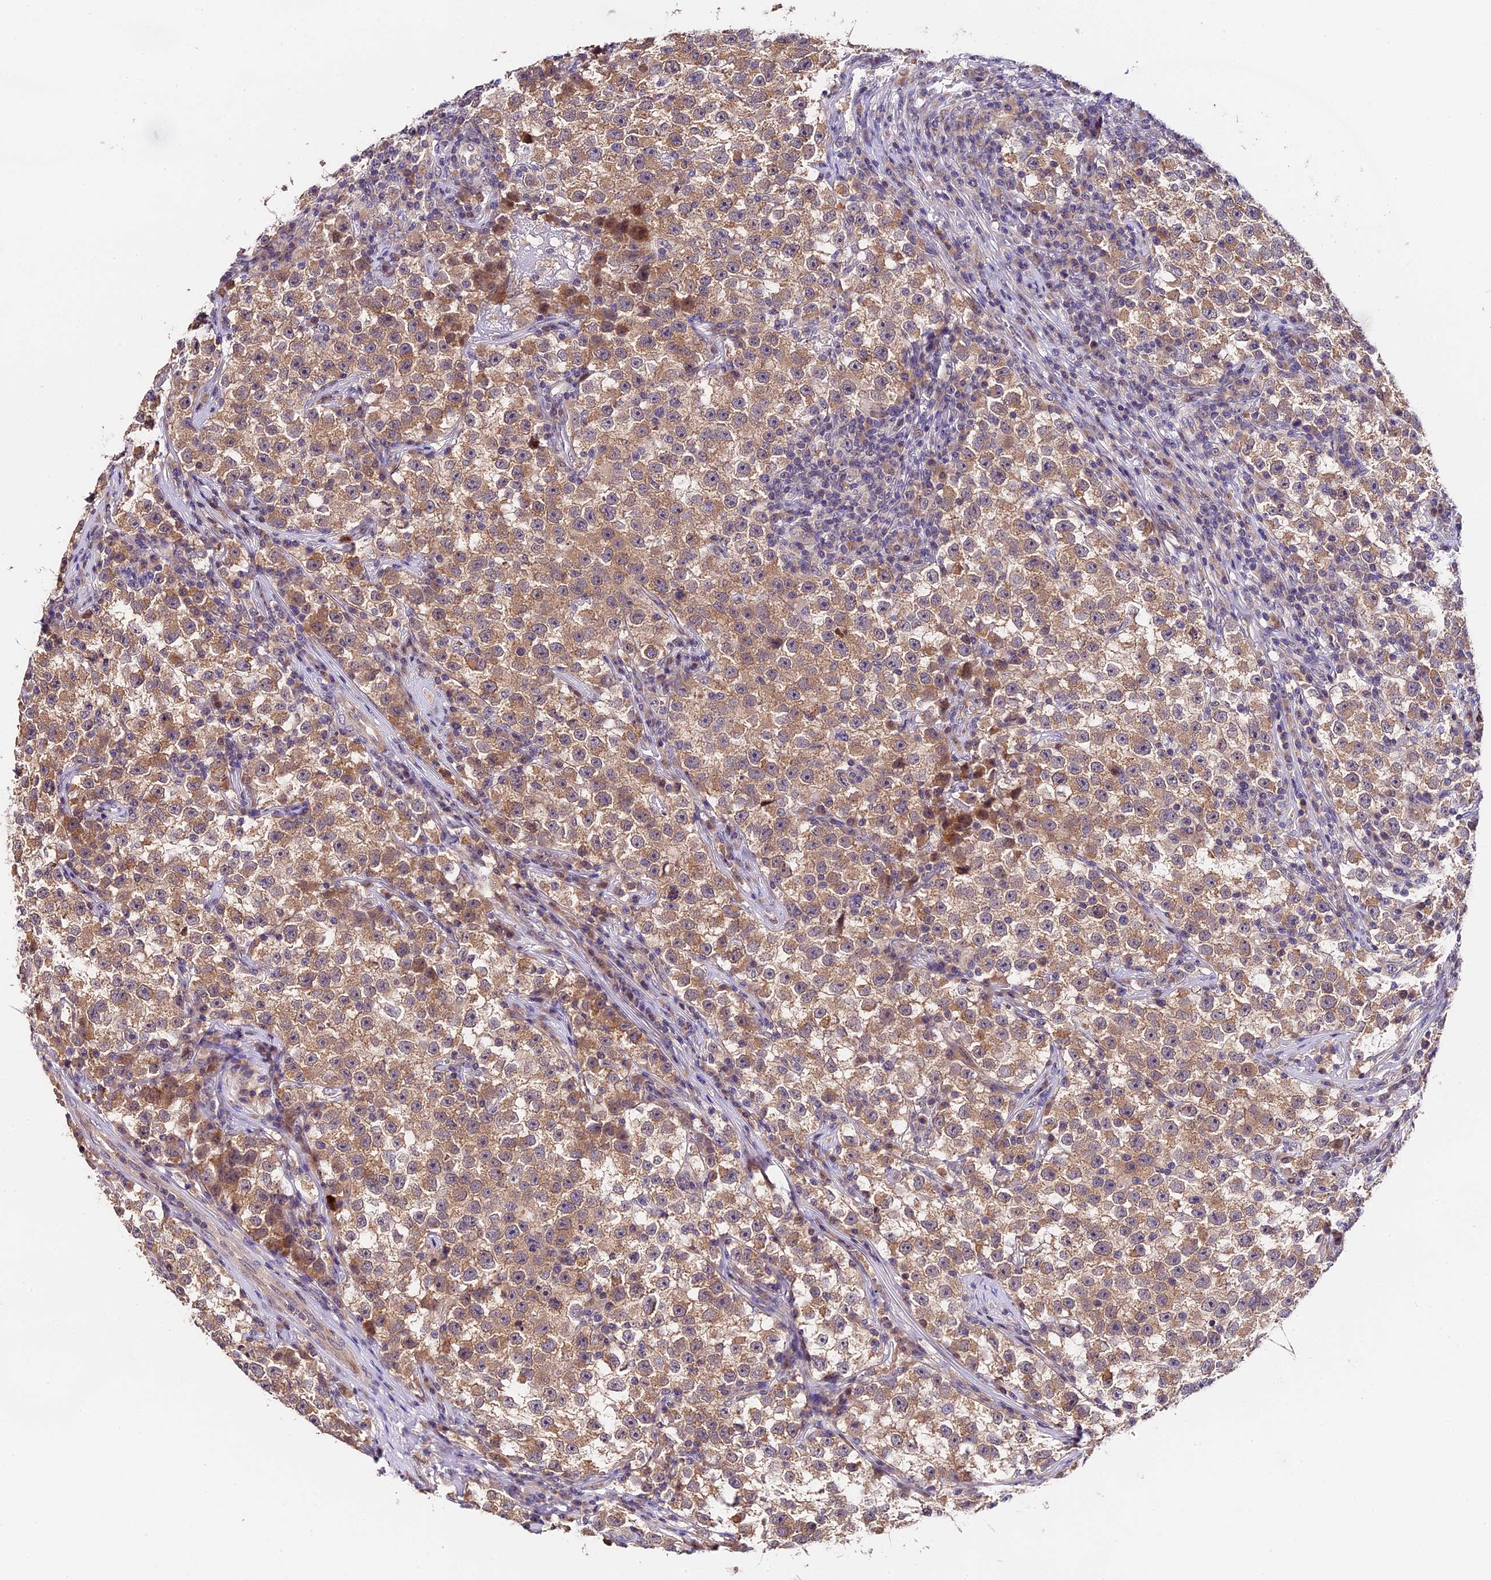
{"staining": {"intensity": "moderate", "quantity": ">75%", "location": "cytoplasmic/membranous"}, "tissue": "testis cancer", "cell_type": "Tumor cells", "image_type": "cancer", "snomed": [{"axis": "morphology", "description": "Seminoma, NOS"}, {"axis": "topography", "description": "Testis"}], "caption": "An image of human testis cancer (seminoma) stained for a protein shows moderate cytoplasmic/membranous brown staining in tumor cells. (brown staining indicates protein expression, while blue staining denotes nuclei).", "gene": "TRMT1", "patient": {"sex": "male", "age": 22}}